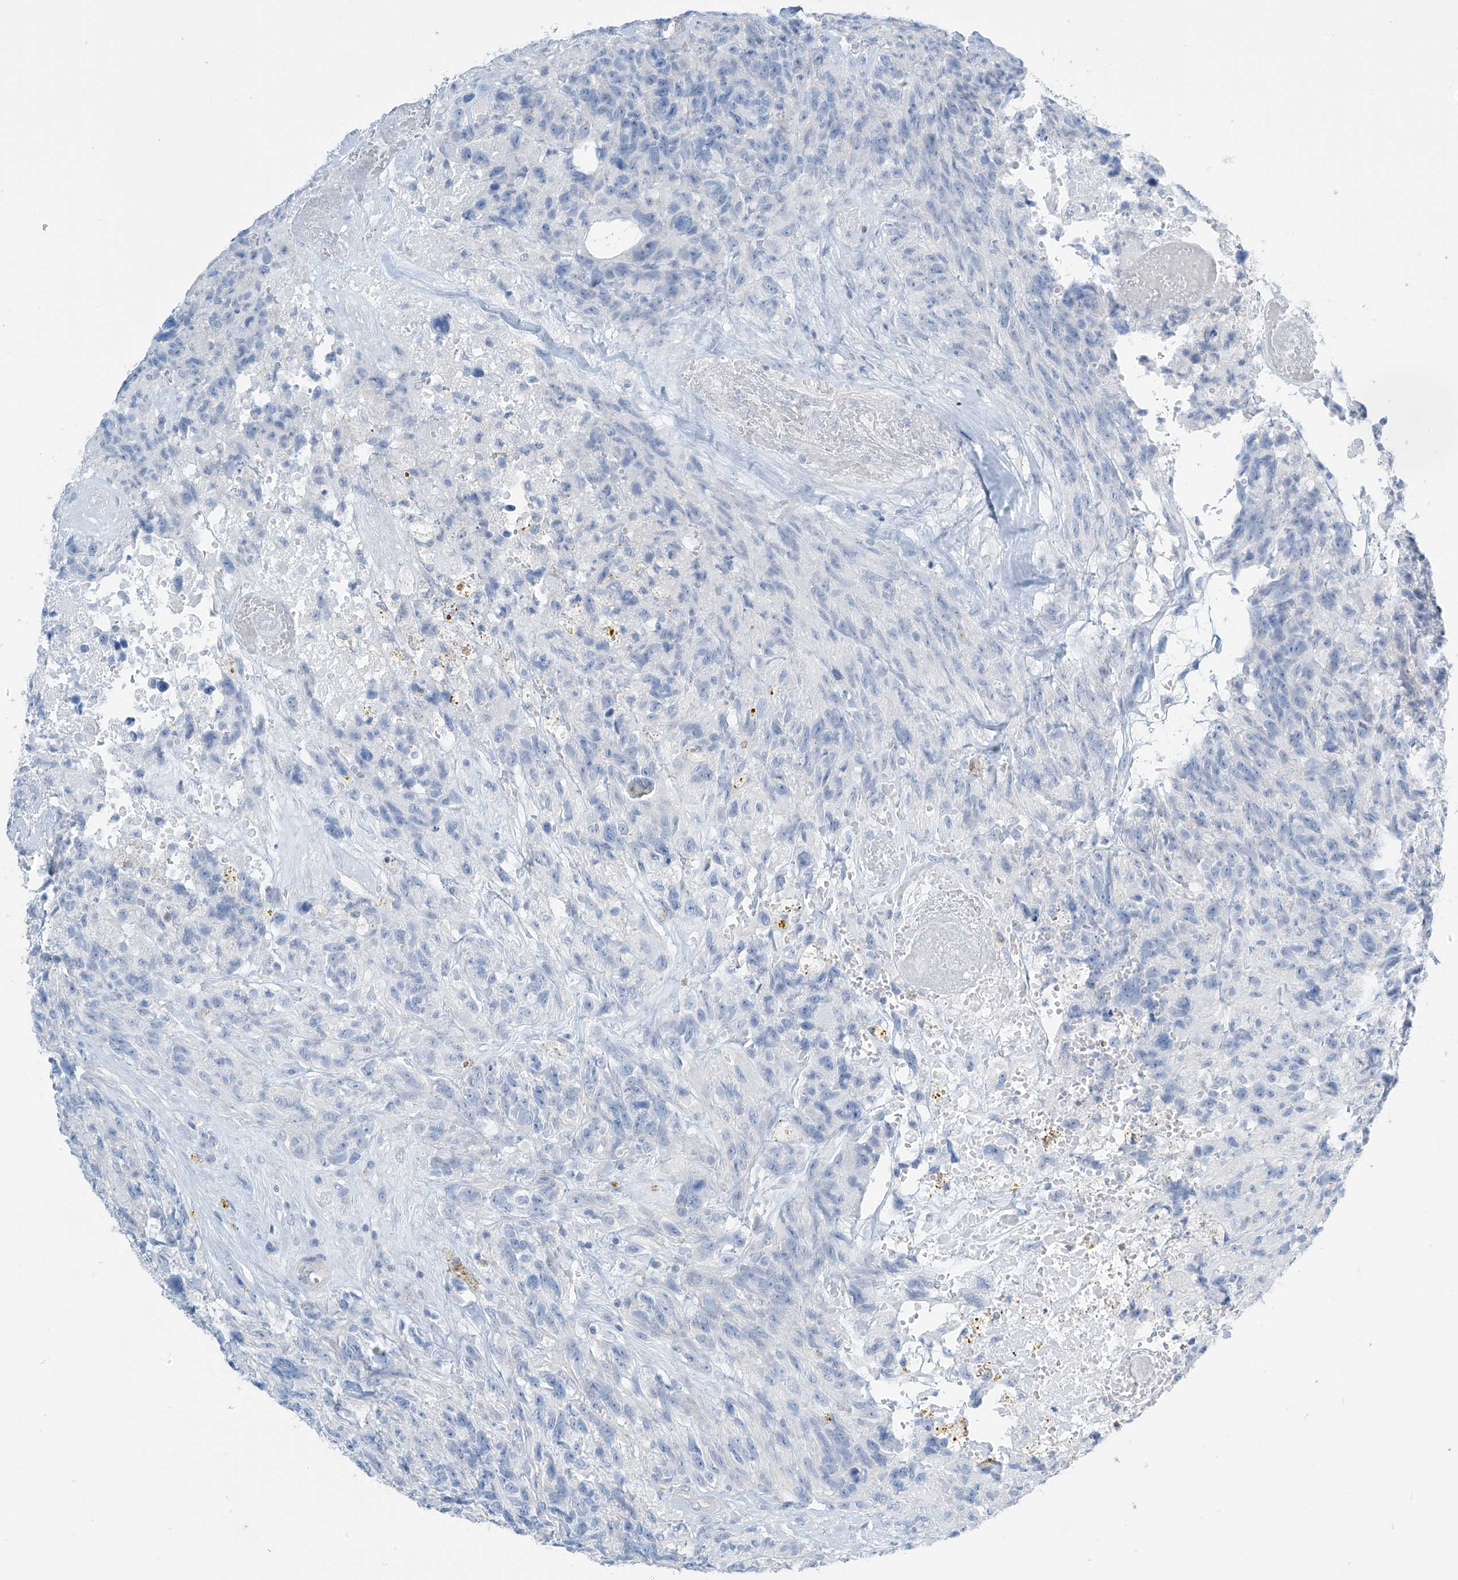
{"staining": {"intensity": "negative", "quantity": "none", "location": "none"}, "tissue": "glioma", "cell_type": "Tumor cells", "image_type": "cancer", "snomed": [{"axis": "morphology", "description": "Glioma, malignant, High grade"}, {"axis": "topography", "description": "Brain"}], "caption": "A photomicrograph of glioma stained for a protein reveals no brown staining in tumor cells.", "gene": "ZNF846", "patient": {"sex": "male", "age": 69}}